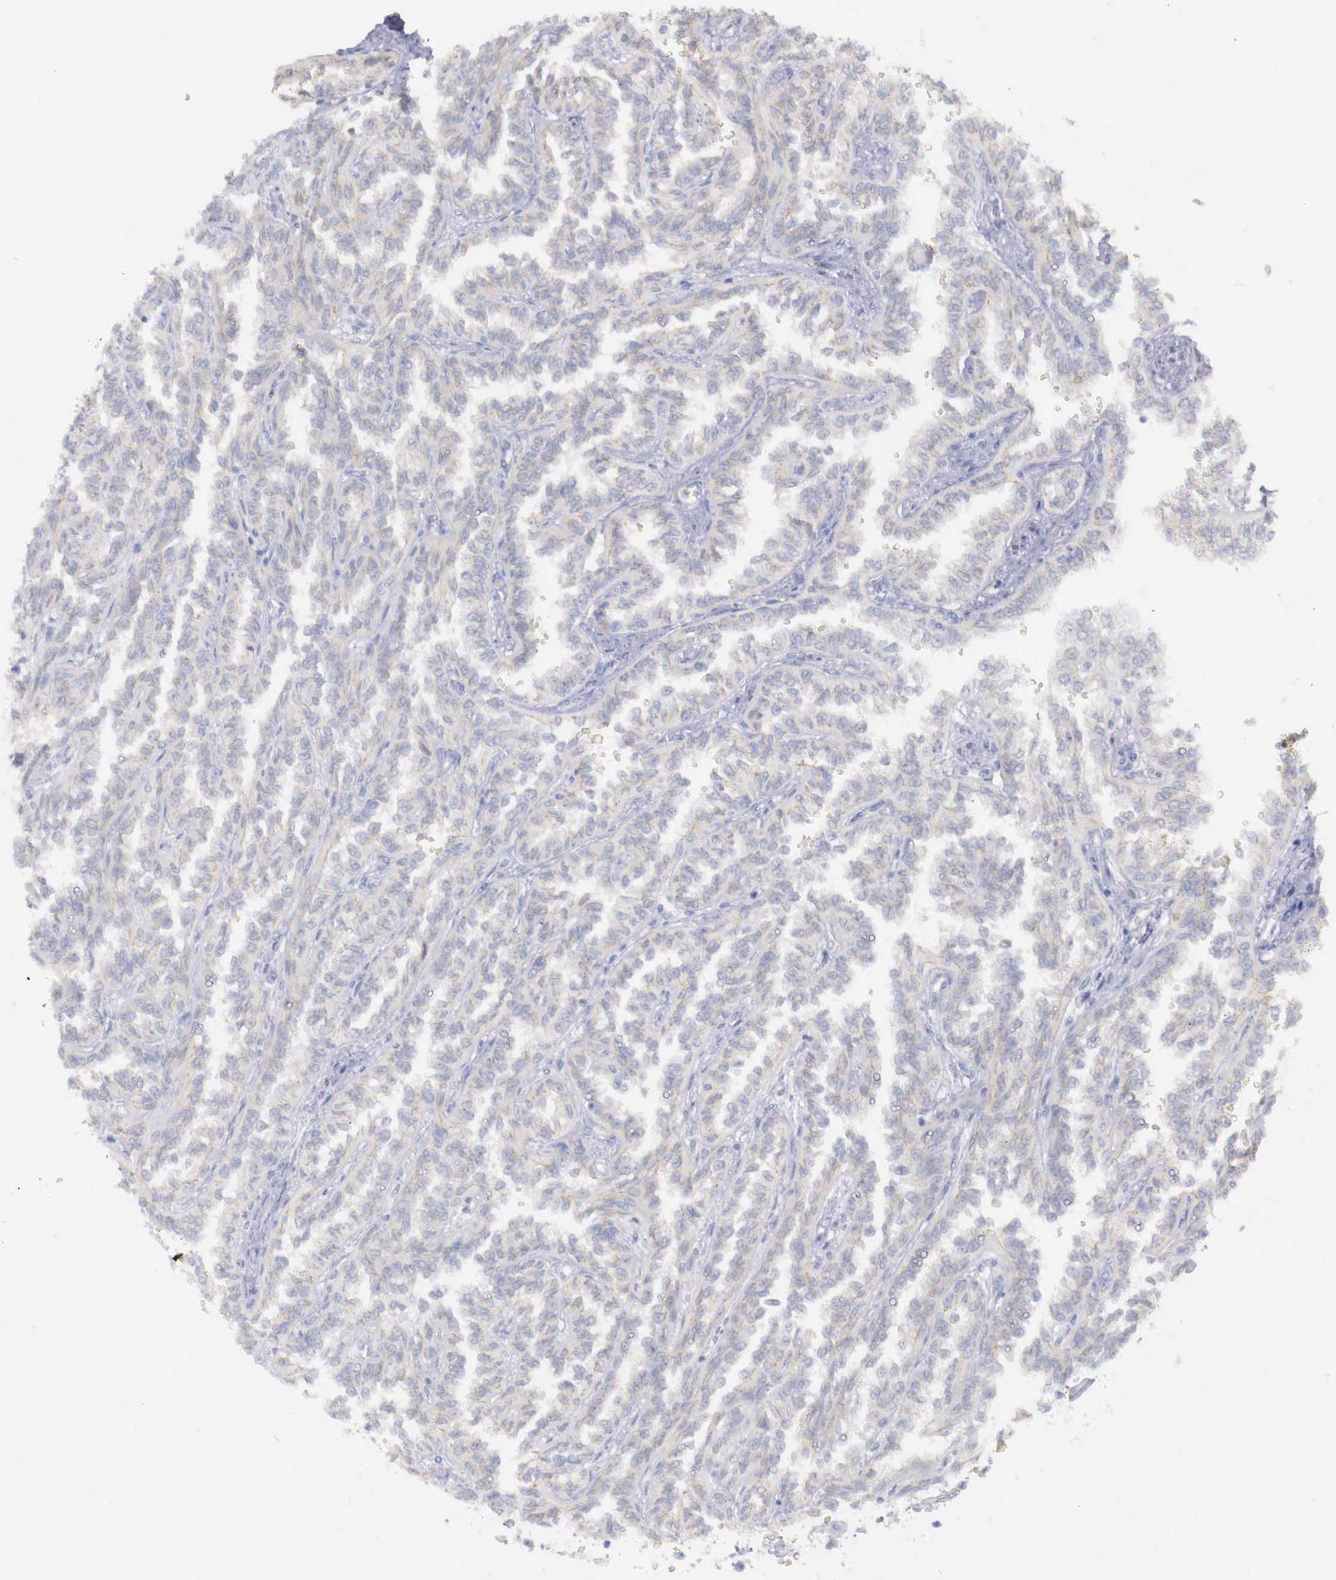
{"staining": {"intensity": "negative", "quantity": "none", "location": "none"}, "tissue": "renal cancer", "cell_type": "Tumor cells", "image_type": "cancer", "snomed": [{"axis": "morphology", "description": "Inflammation, NOS"}, {"axis": "morphology", "description": "Adenocarcinoma, NOS"}, {"axis": "topography", "description": "Kidney"}], "caption": "Histopathology image shows no significant protein staining in tumor cells of renal adenocarcinoma. Brightfield microscopy of immunohistochemistry stained with DAB (3,3'-diaminobenzidine) (brown) and hematoxylin (blue), captured at high magnification.", "gene": "TRIM13", "patient": {"sex": "male", "age": 68}}